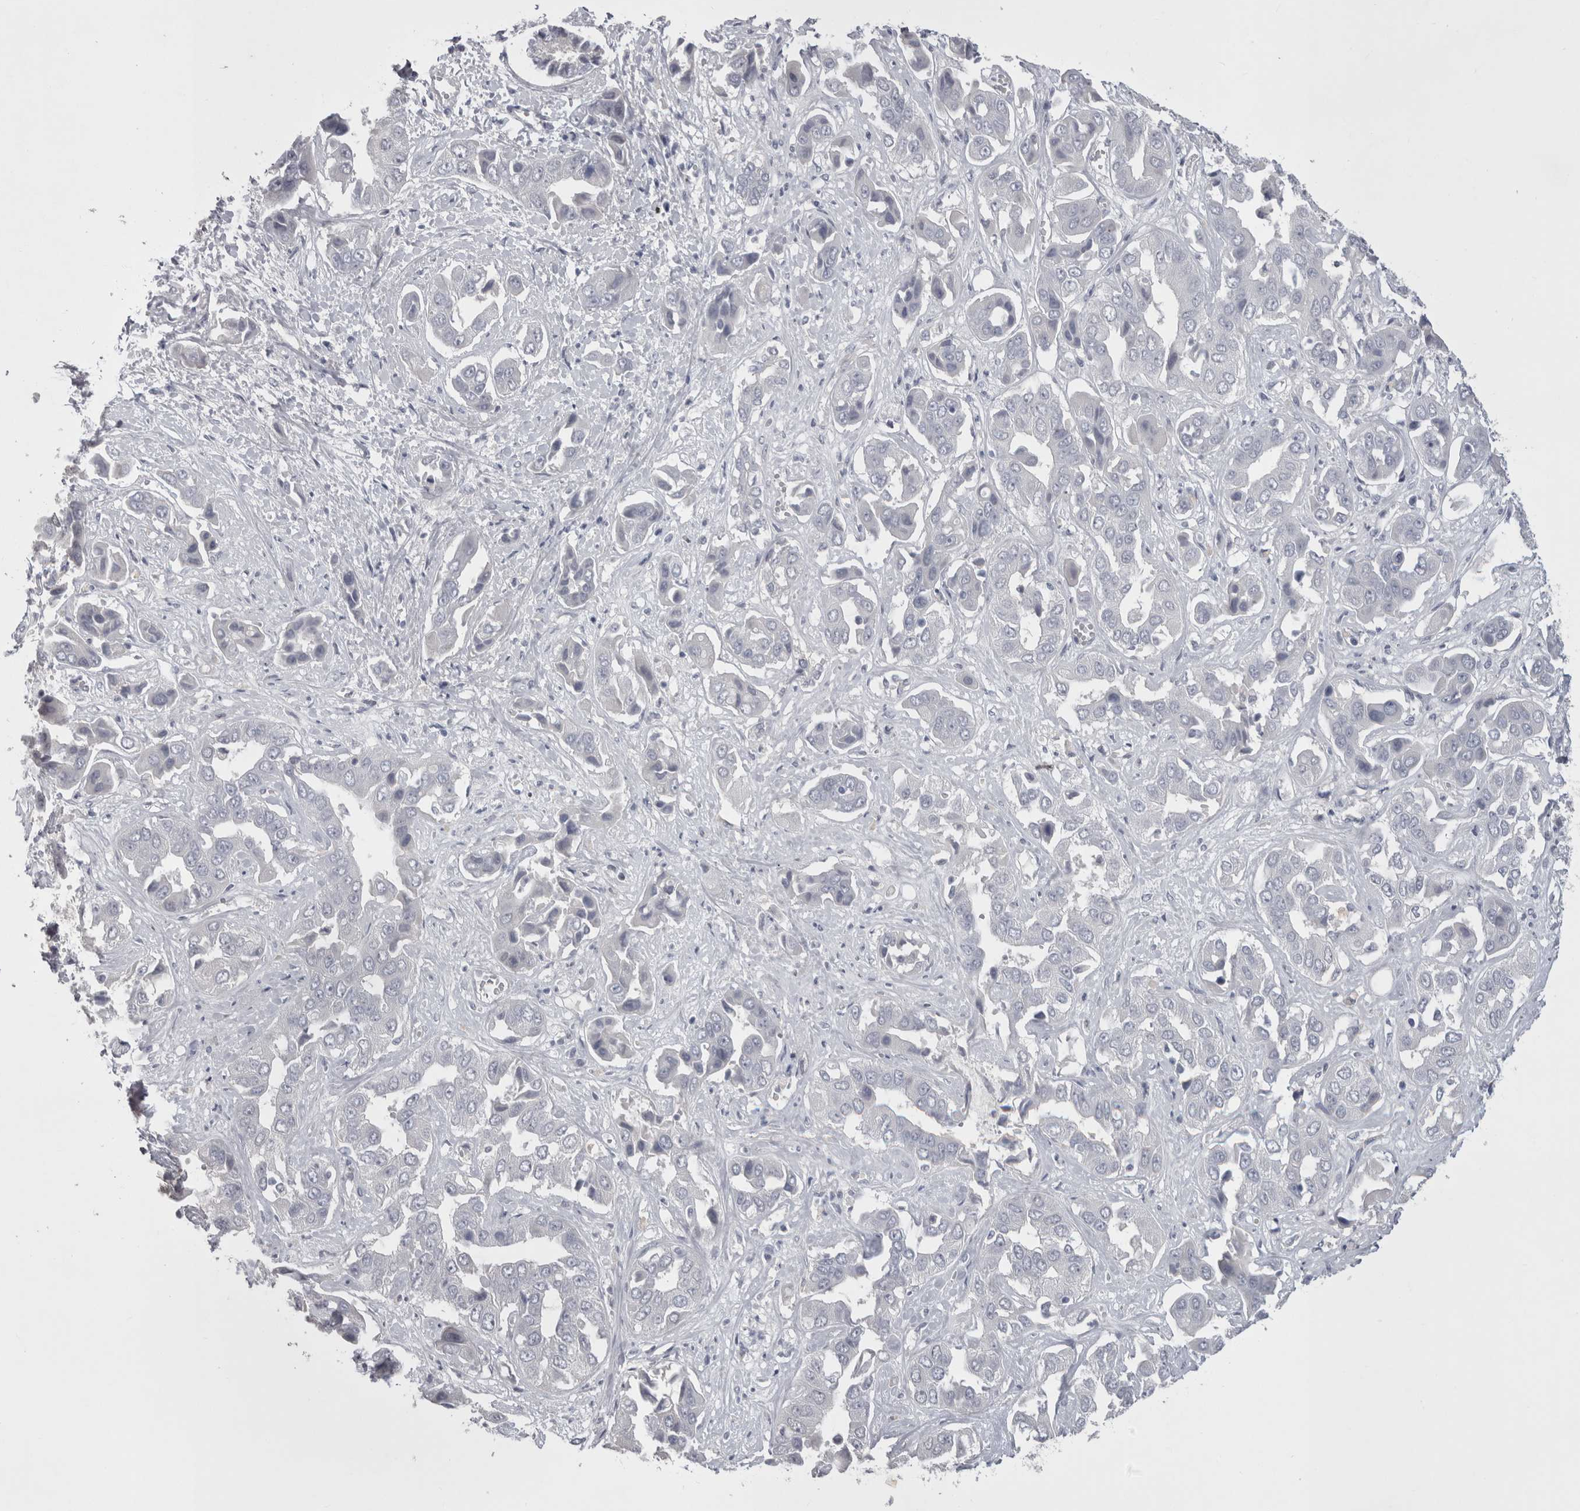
{"staining": {"intensity": "negative", "quantity": "none", "location": "none"}, "tissue": "liver cancer", "cell_type": "Tumor cells", "image_type": "cancer", "snomed": [{"axis": "morphology", "description": "Cholangiocarcinoma"}, {"axis": "topography", "description": "Liver"}], "caption": "This is an immunohistochemistry (IHC) micrograph of cholangiocarcinoma (liver). There is no staining in tumor cells.", "gene": "ADAM2", "patient": {"sex": "female", "age": 52}}